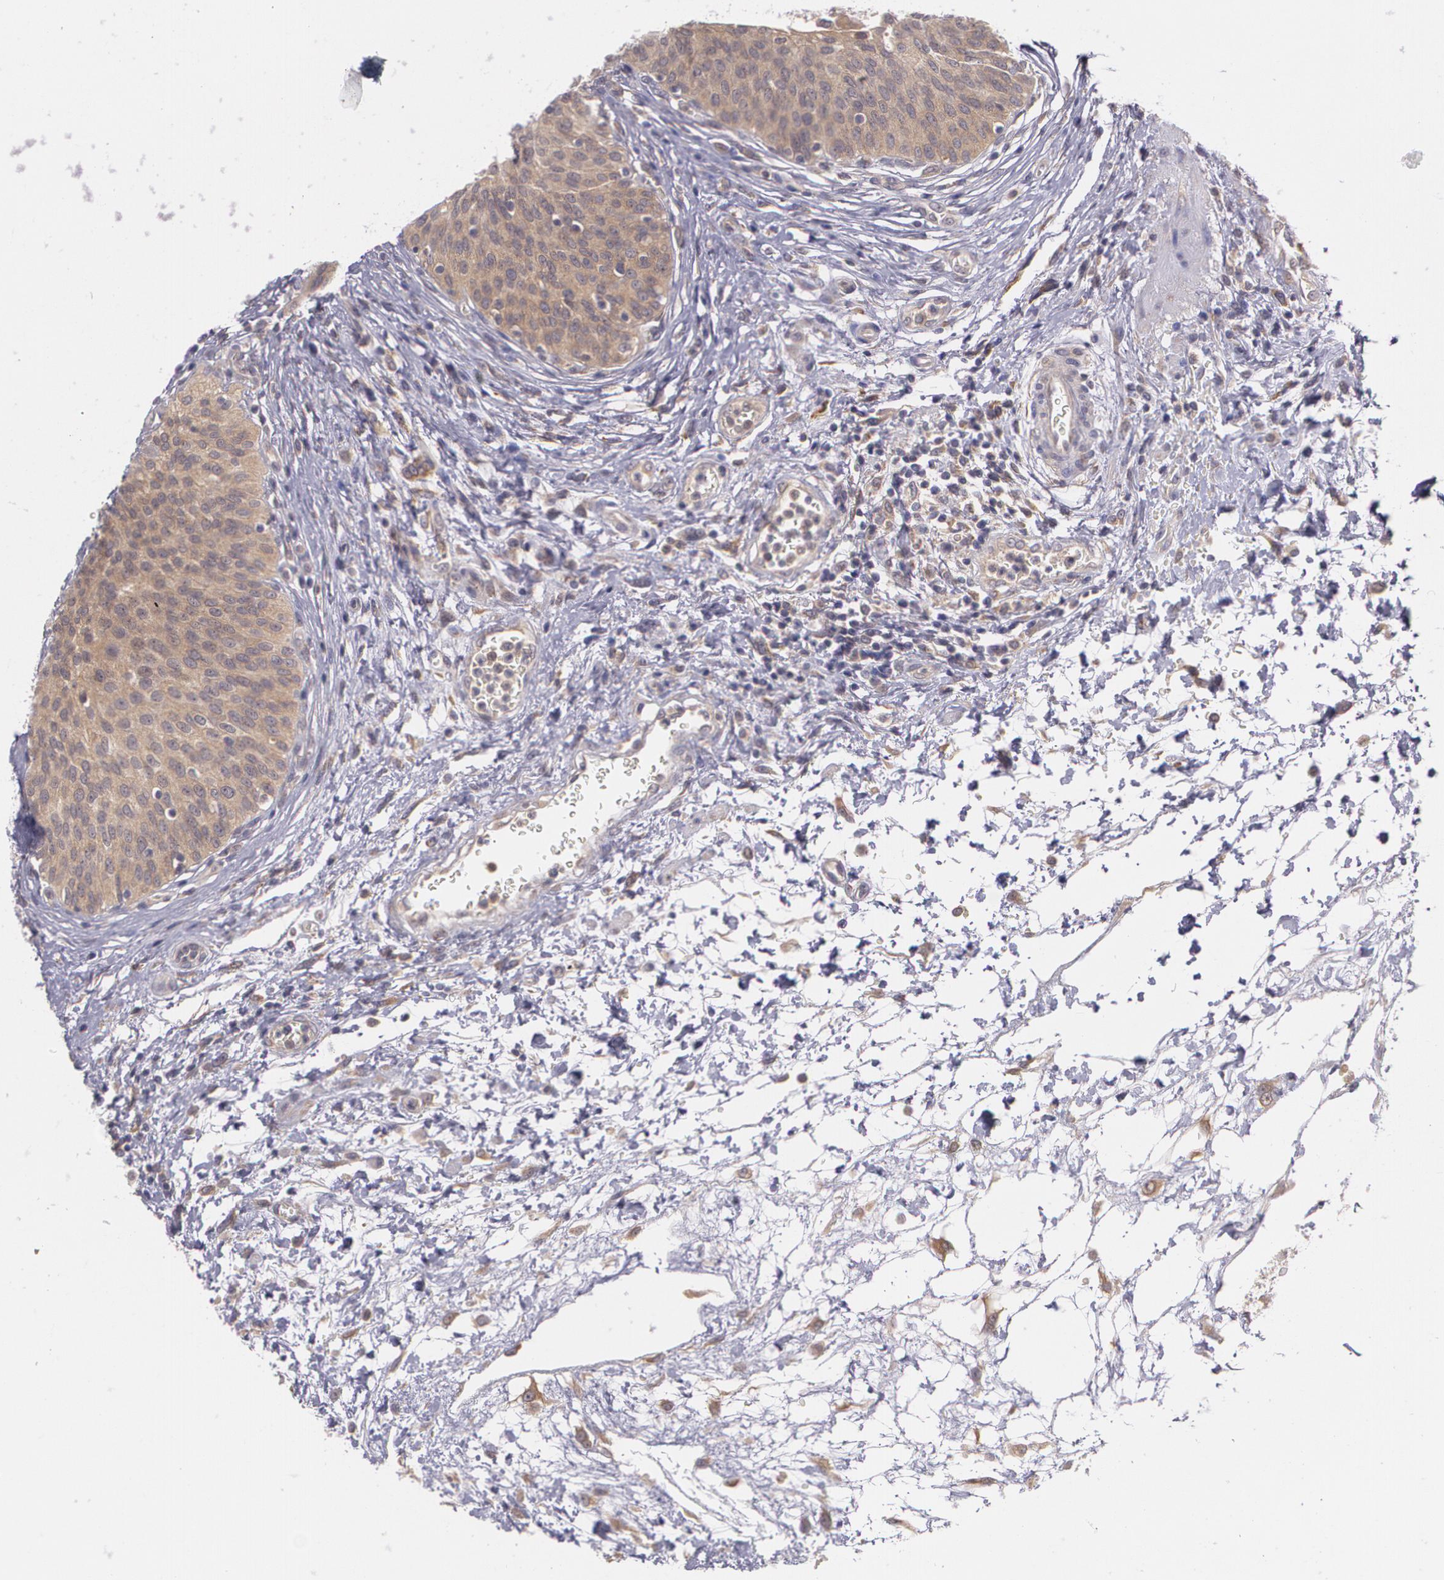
{"staining": {"intensity": "moderate", "quantity": ">75%", "location": "cytoplasmic/membranous"}, "tissue": "urinary bladder", "cell_type": "Urothelial cells", "image_type": "normal", "snomed": [{"axis": "morphology", "description": "Normal tissue, NOS"}, {"axis": "topography", "description": "Smooth muscle"}, {"axis": "topography", "description": "Urinary bladder"}], "caption": "Immunohistochemistry (IHC) of normal human urinary bladder reveals medium levels of moderate cytoplasmic/membranous staining in about >75% of urothelial cells. (DAB = brown stain, brightfield microscopy at high magnification).", "gene": "CCL17", "patient": {"sex": "male", "age": 35}}